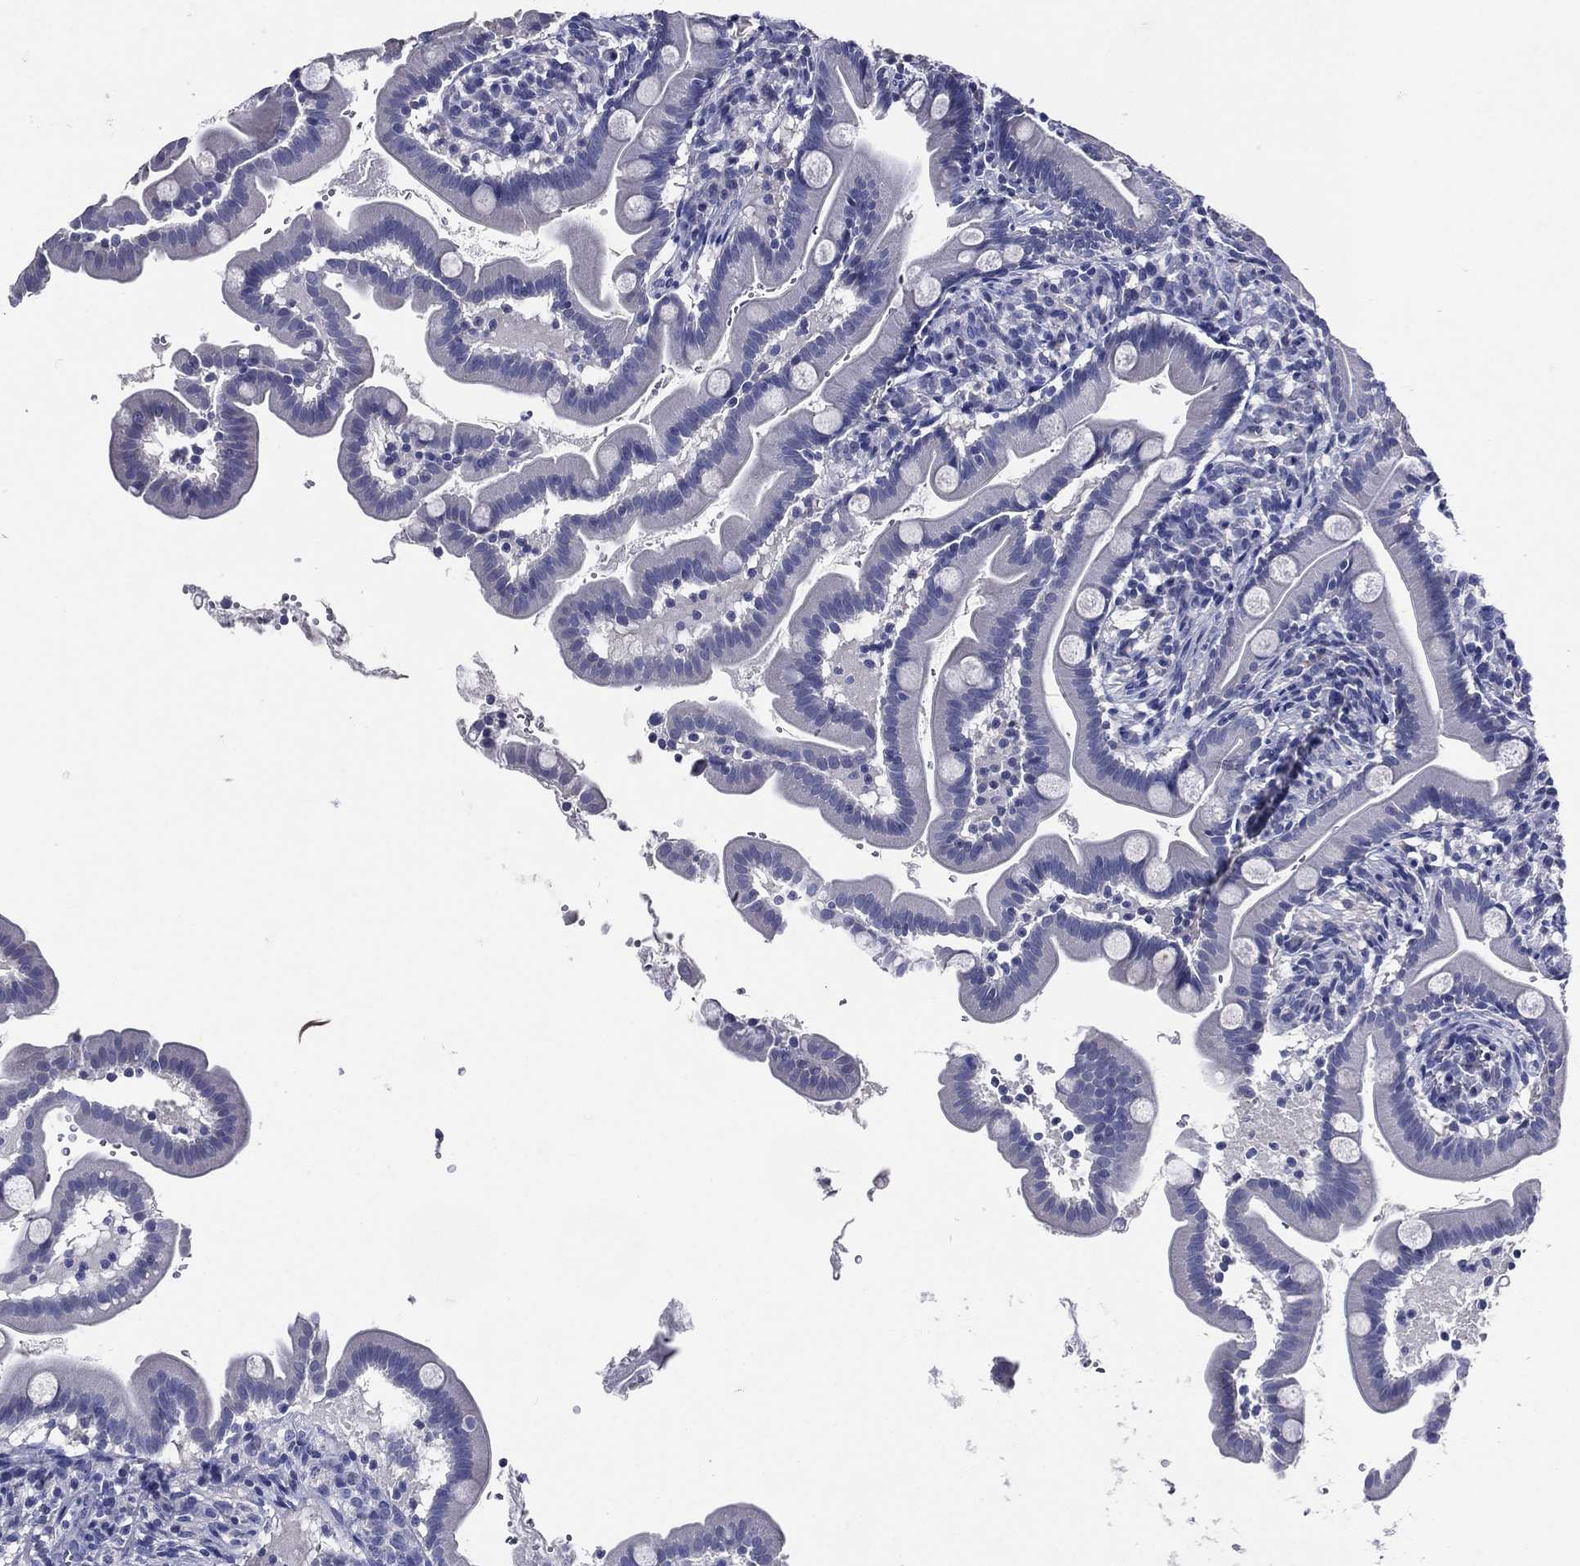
{"staining": {"intensity": "negative", "quantity": "none", "location": "none"}, "tissue": "small intestine", "cell_type": "Glandular cells", "image_type": "normal", "snomed": [{"axis": "morphology", "description": "Normal tissue, NOS"}, {"axis": "topography", "description": "Small intestine"}], "caption": "Human small intestine stained for a protein using IHC reveals no positivity in glandular cells.", "gene": "TGM1", "patient": {"sex": "female", "age": 44}}